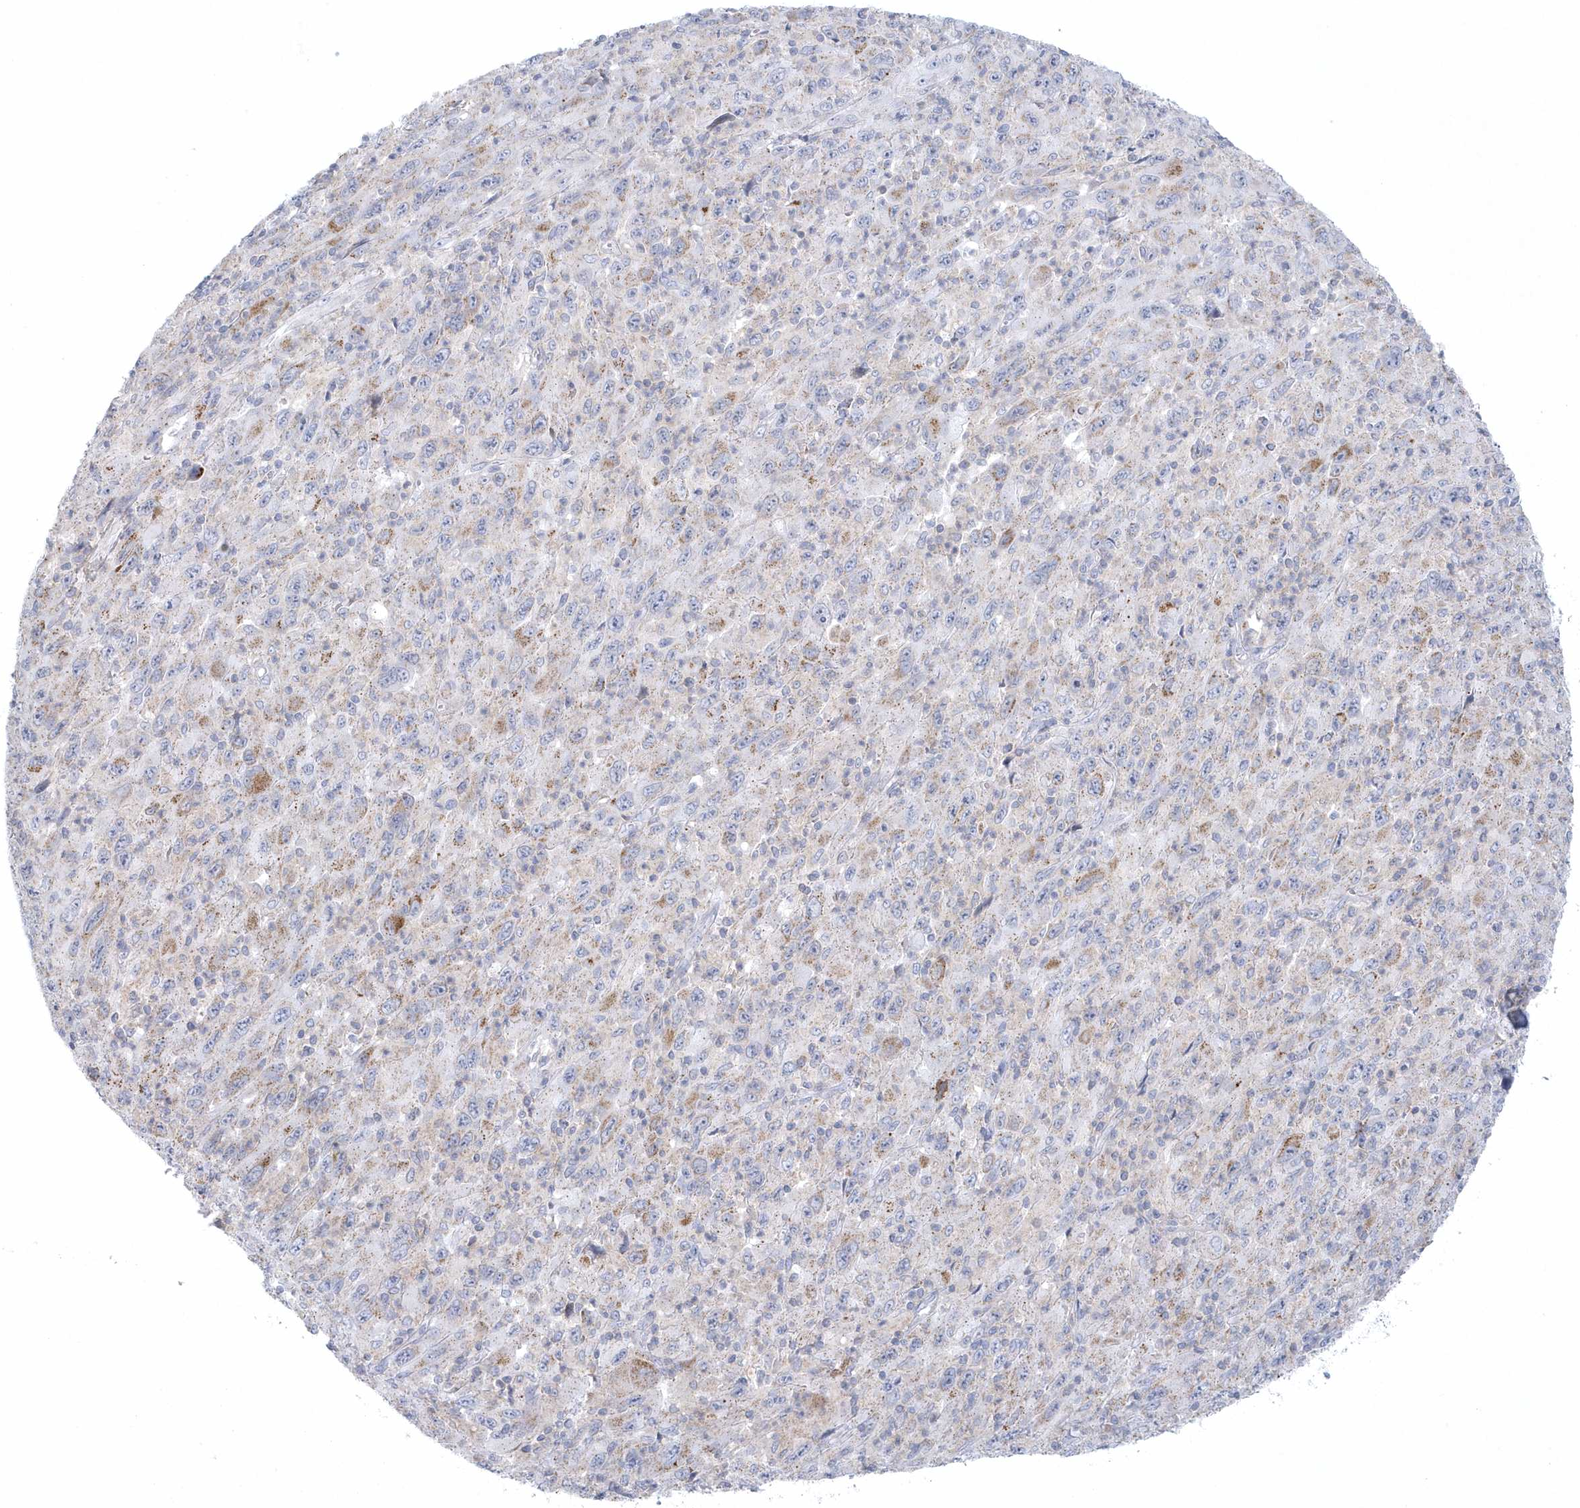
{"staining": {"intensity": "weak", "quantity": "<25%", "location": "cytoplasmic/membranous"}, "tissue": "melanoma", "cell_type": "Tumor cells", "image_type": "cancer", "snomed": [{"axis": "morphology", "description": "Malignant melanoma, Metastatic site"}, {"axis": "topography", "description": "Skin"}], "caption": "High power microscopy histopathology image of an immunohistochemistry (IHC) photomicrograph of malignant melanoma (metastatic site), revealing no significant expression in tumor cells. Nuclei are stained in blue.", "gene": "NIPAL1", "patient": {"sex": "female", "age": 56}}